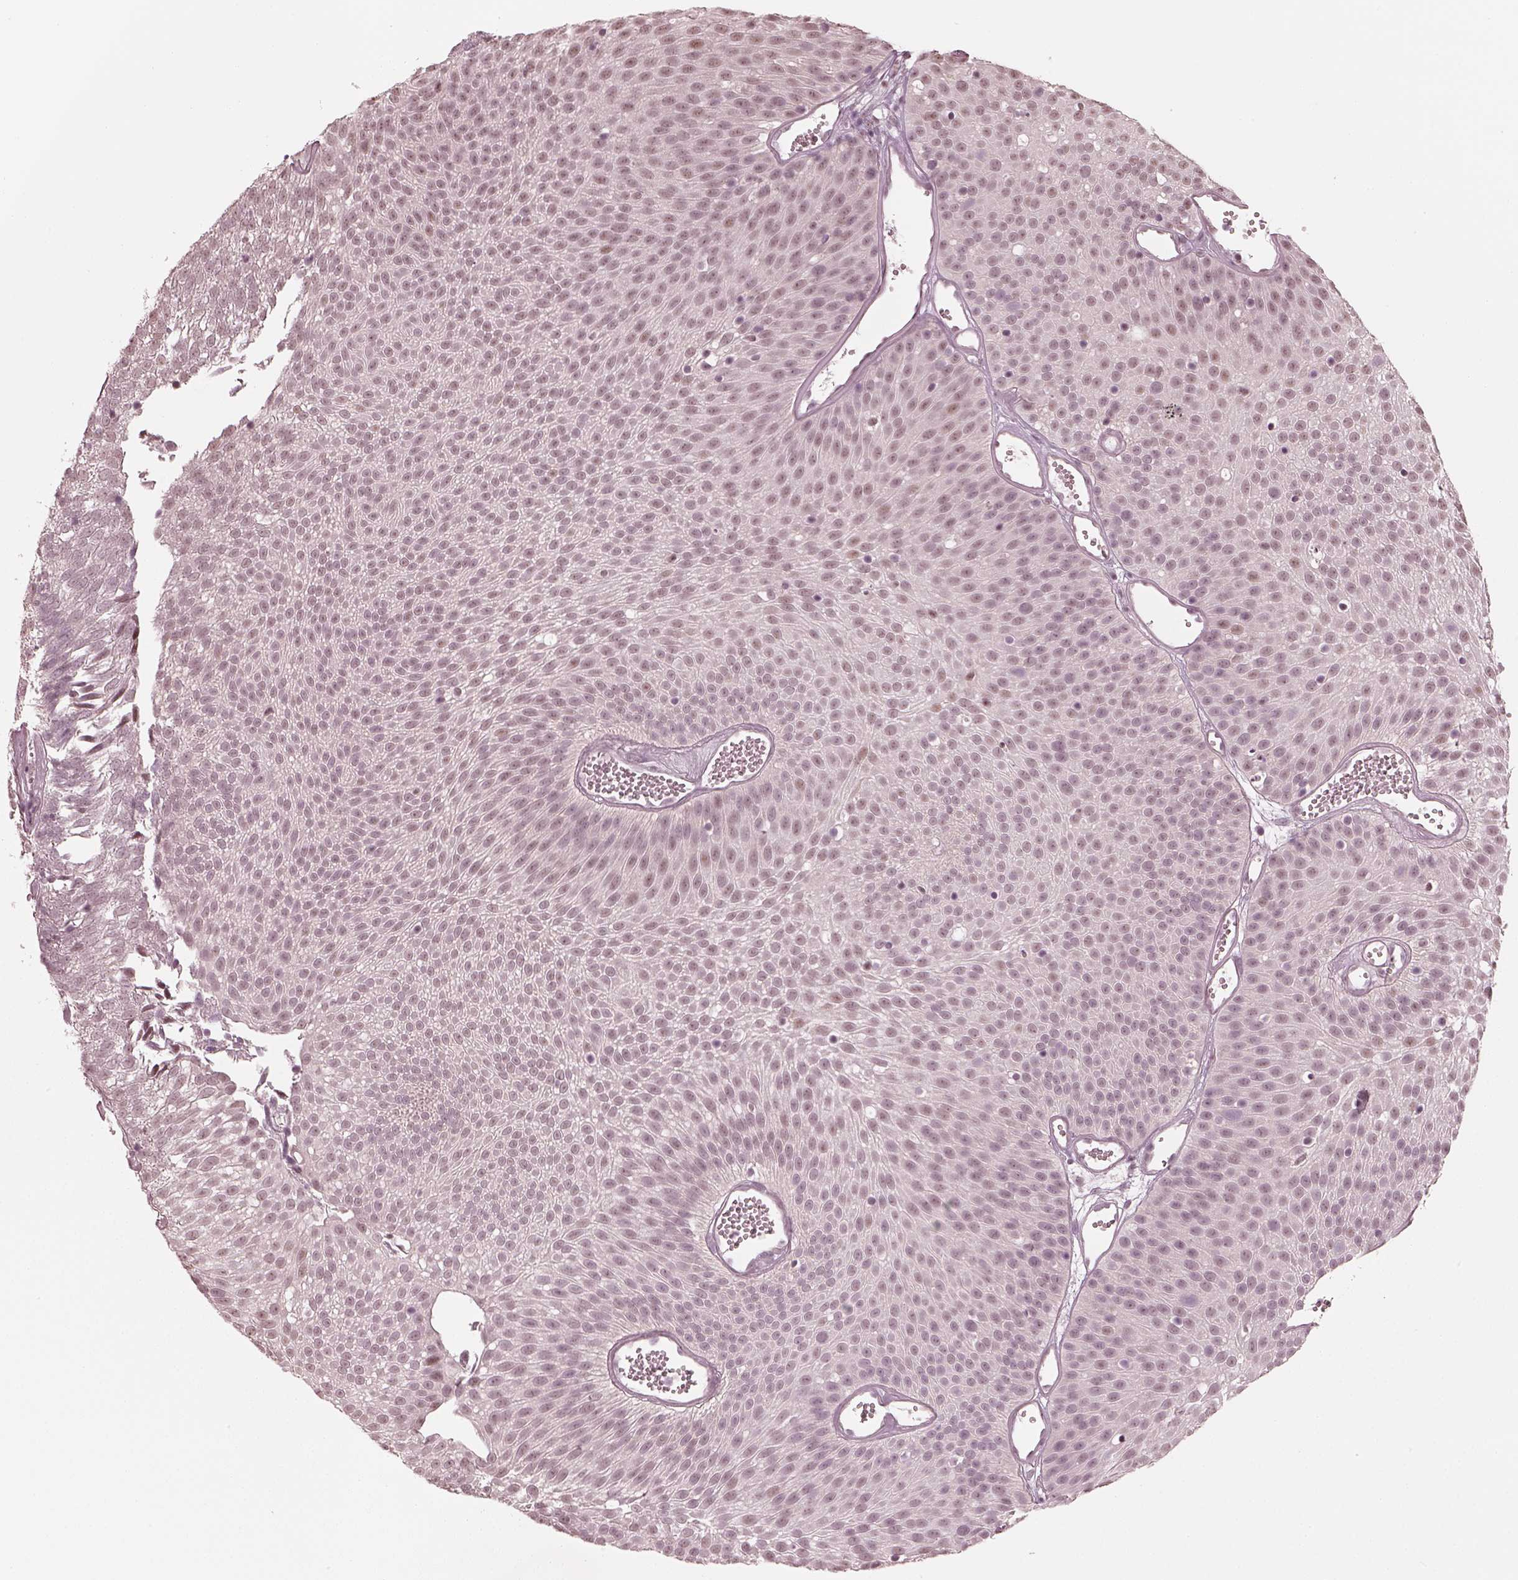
{"staining": {"intensity": "negative", "quantity": "none", "location": "none"}, "tissue": "urothelial cancer", "cell_type": "Tumor cells", "image_type": "cancer", "snomed": [{"axis": "morphology", "description": "Urothelial carcinoma, Low grade"}, {"axis": "topography", "description": "Urinary bladder"}], "caption": "Immunohistochemistry micrograph of neoplastic tissue: human low-grade urothelial carcinoma stained with DAB (3,3'-diaminobenzidine) exhibits no significant protein staining in tumor cells.", "gene": "RPGRIP1", "patient": {"sex": "male", "age": 52}}